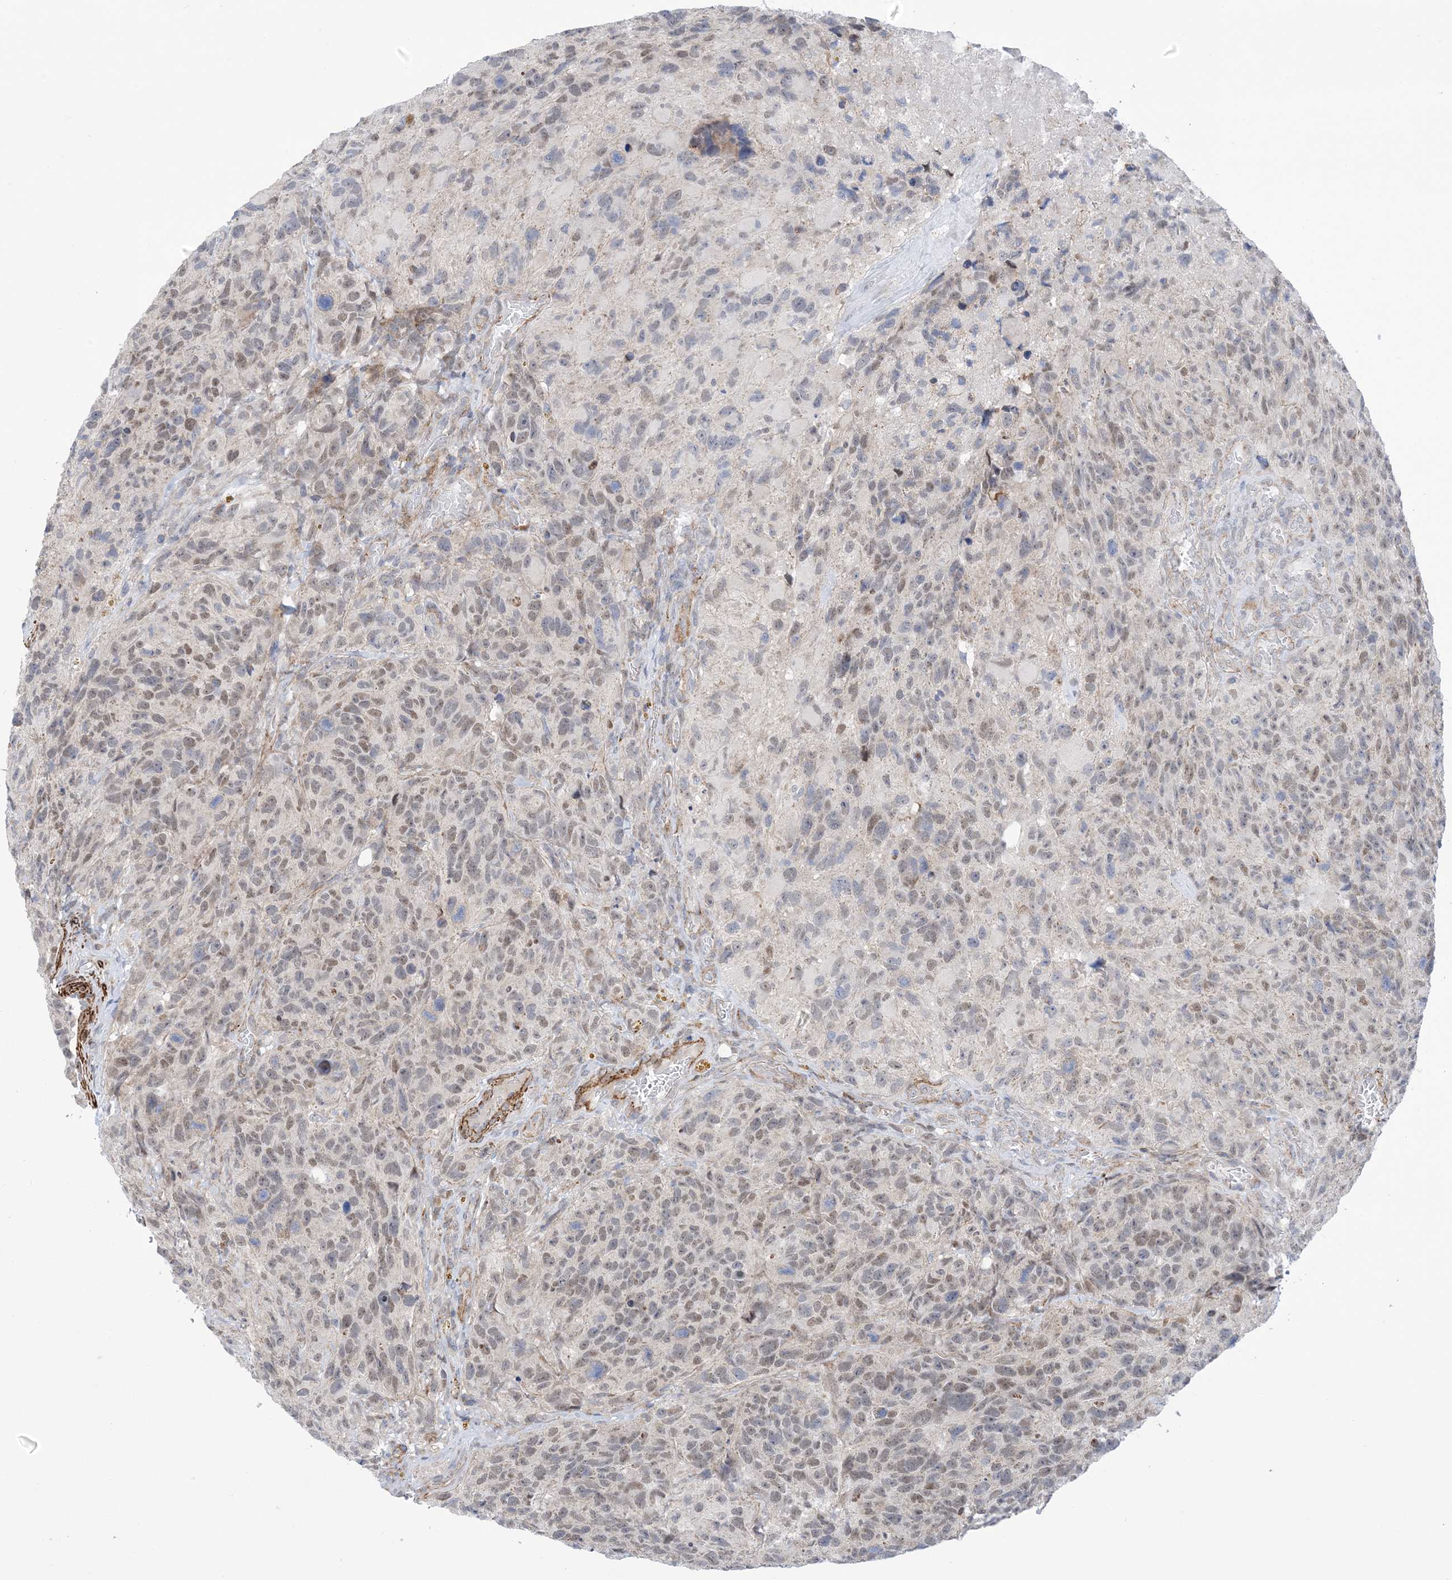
{"staining": {"intensity": "weak", "quantity": "25%-75%", "location": "nuclear"}, "tissue": "glioma", "cell_type": "Tumor cells", "image_type": "cancer", "snomed": [{"axis": "morphology", "description": "Glioma, malignant, High grade"}, {"axis": "topography", "description": "Brain"}], "caption": "Malignant high-grade glioma stained with a protein marker exhibits weak staining in tumor cells.", "gene": "ZNF8", "patient": {"sex": "male", "age": 69}}